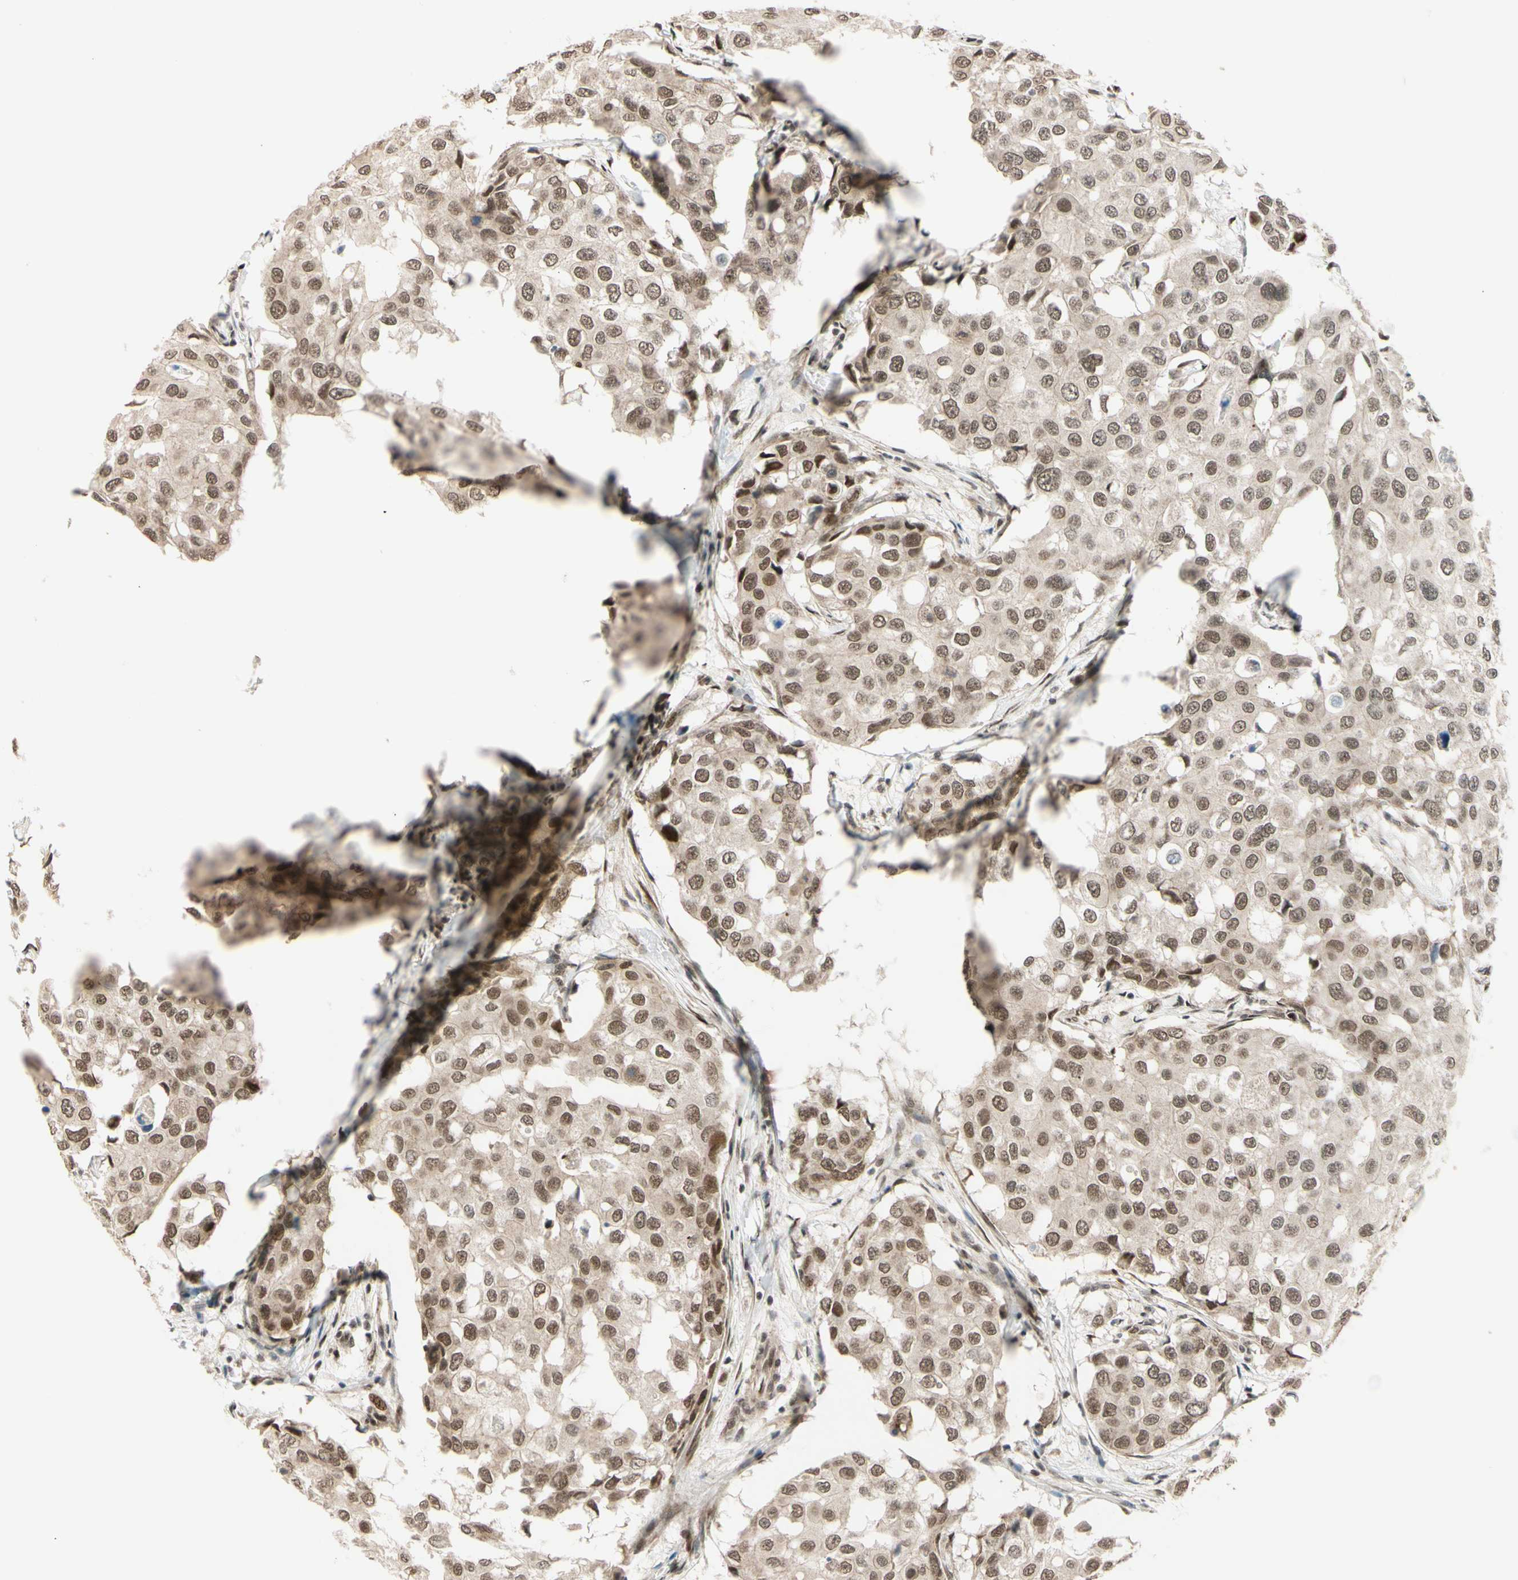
{"staining": {"intensity": "moderate", "quantity": ">75%", "location": "cytoplasmic/membranous,nuclear"}, "tissue": "breast cancer", "cell_type": "Tumor cells", "image_type": "cancer", "snomed": [{"axis": "morphology", "description": "Duct carcinoma"}, {"axis": "topography", "description": "Breast"}], "caption": "This image reveals immunohistochemistry staining of human intraductal carcinoma (breast), with medium moderate cytoplasmic/membranous and nuclear expression in approximately >75% of tumor cells.", "gene": "BRMS1", "patient": {"sex": "female", "age": 27}}